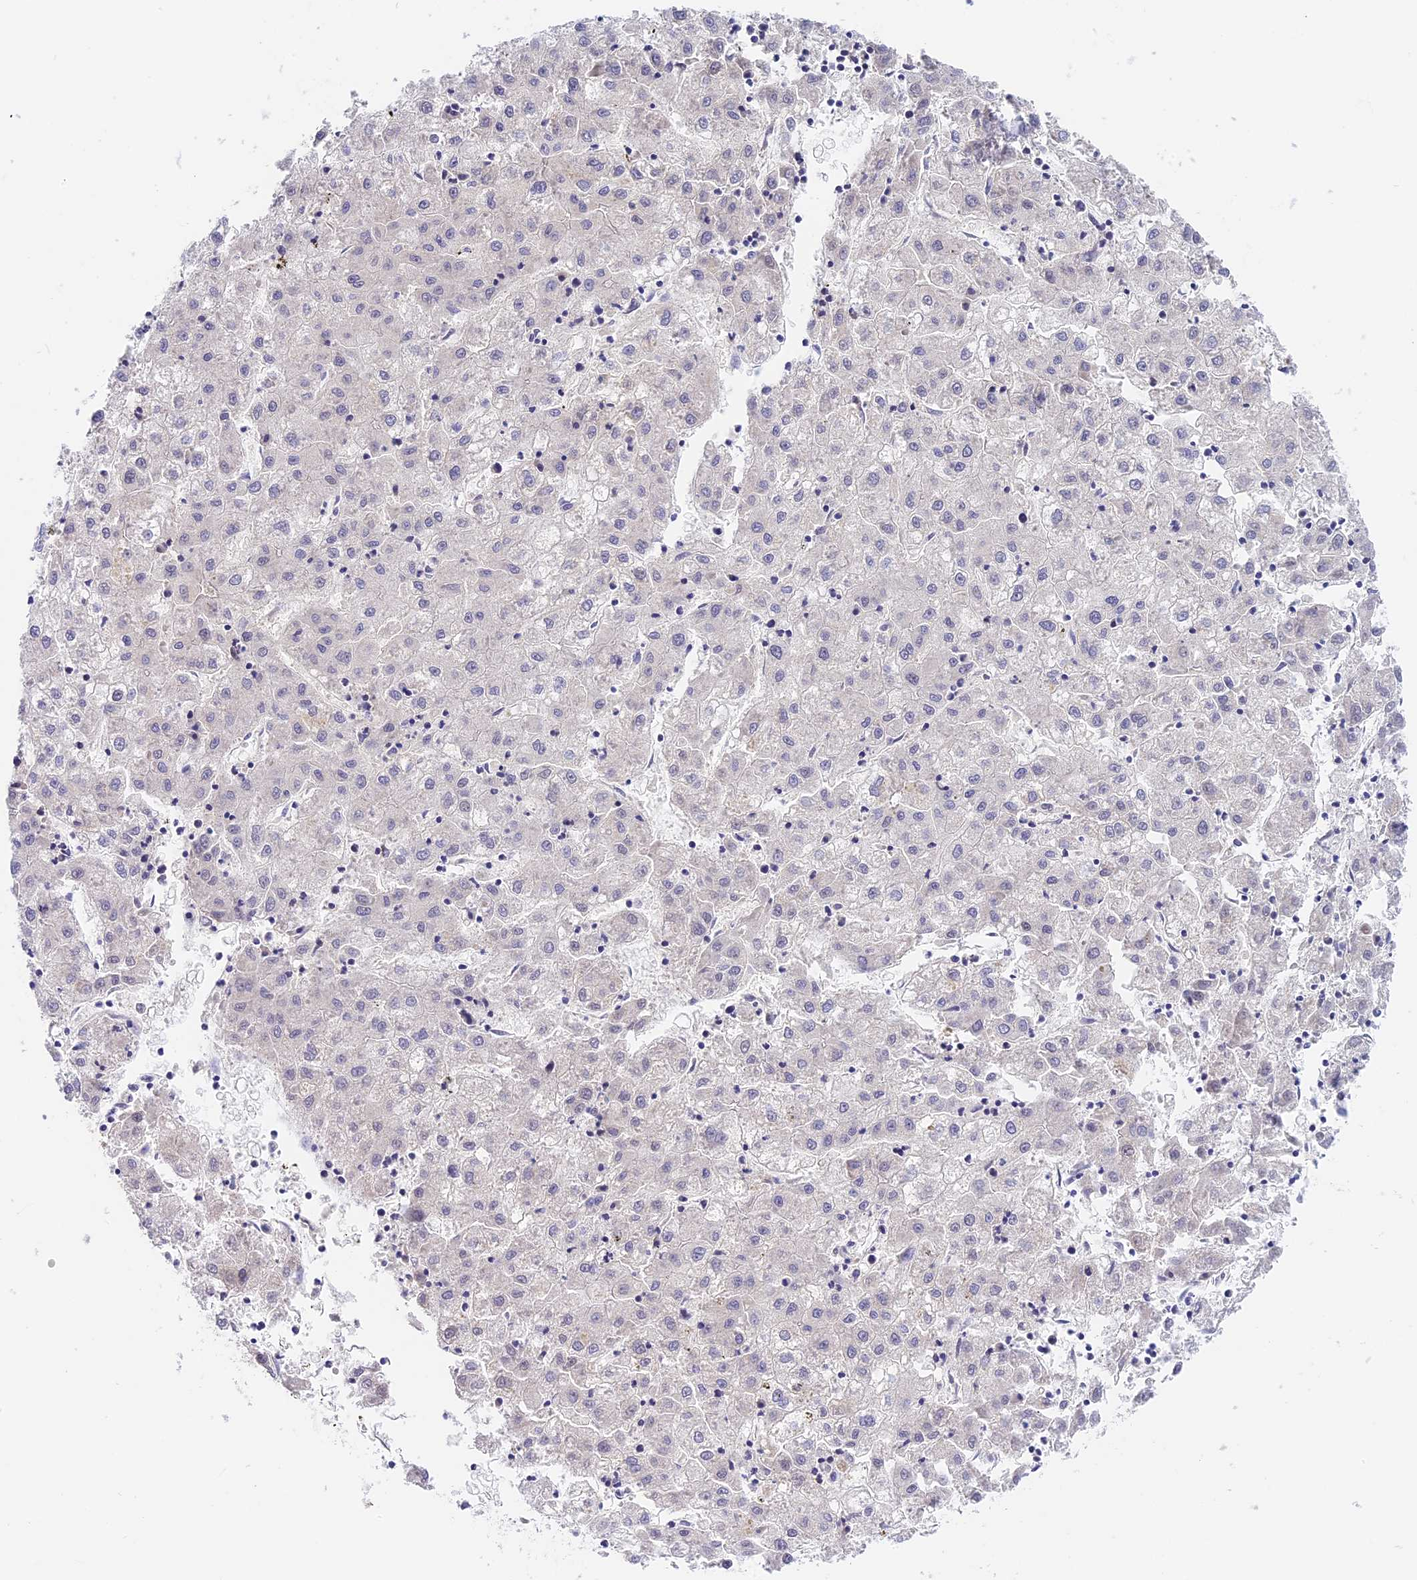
{"staining": {"intensity": "negative", "quantity": "none", "location": "none"}, "tissue": "liver cancer", "cell_type": "Tumor cells", "image_type": "cancer", "snomed": [{"axis": "morphology", "description": "Carcinoma, Hepatocellular, NOS"}, {"axis": "topography", "description": "Liver"}], "caption": "IHC of human hepatocellular carcinoma (liver) reveals no expression in tumor cells.", "gene": "MIDN", "patient": {"sex": "male", "age": 72}}